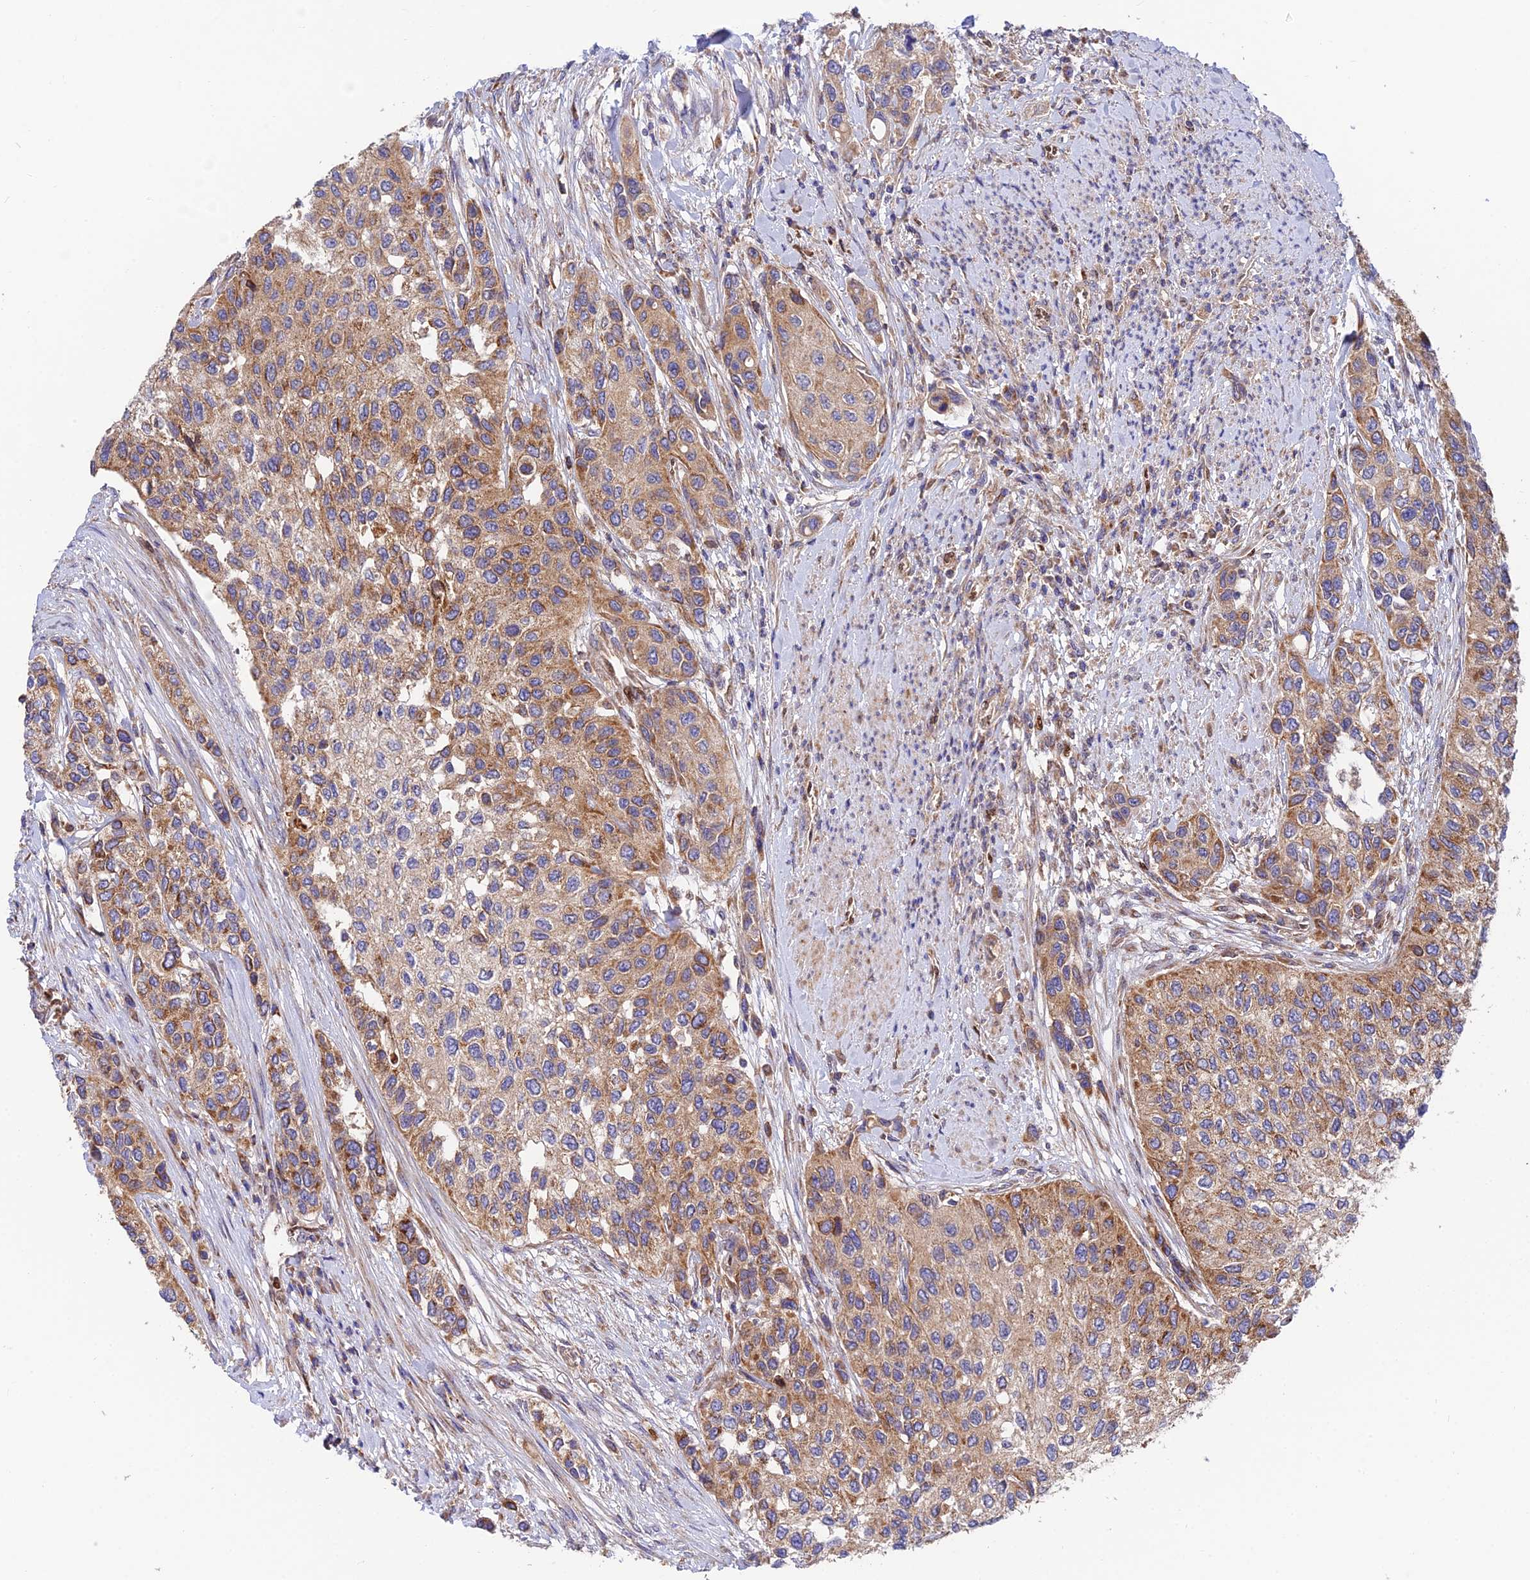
{"staining": {"intensity": "moderate", "quantity": ">75%", "location": "cytoplasmic/membranous"}, "tissue": "urothelial cancer", "cell_type": "Tumor cells", "image_type": "cancer", "snomed": [{"axis": "morphology", "description": "Normal tissue, NOS"}, {"axis": "morphology", "description": "Urothelial carcinoma, High grade"}, {"axis": "topography", "description": "Vascular tissue"}, {"axis": "topography", "description": "Urinary bladder"}], "caption": "Approximately >75% of tumor cells in urothelial cancer display moderate cytoplasmic/membranous protein positivity as visualized by brown immunohistochemical staining.", "gene": "PODNL1", "patient": {"sex": "female", "age": 56}}